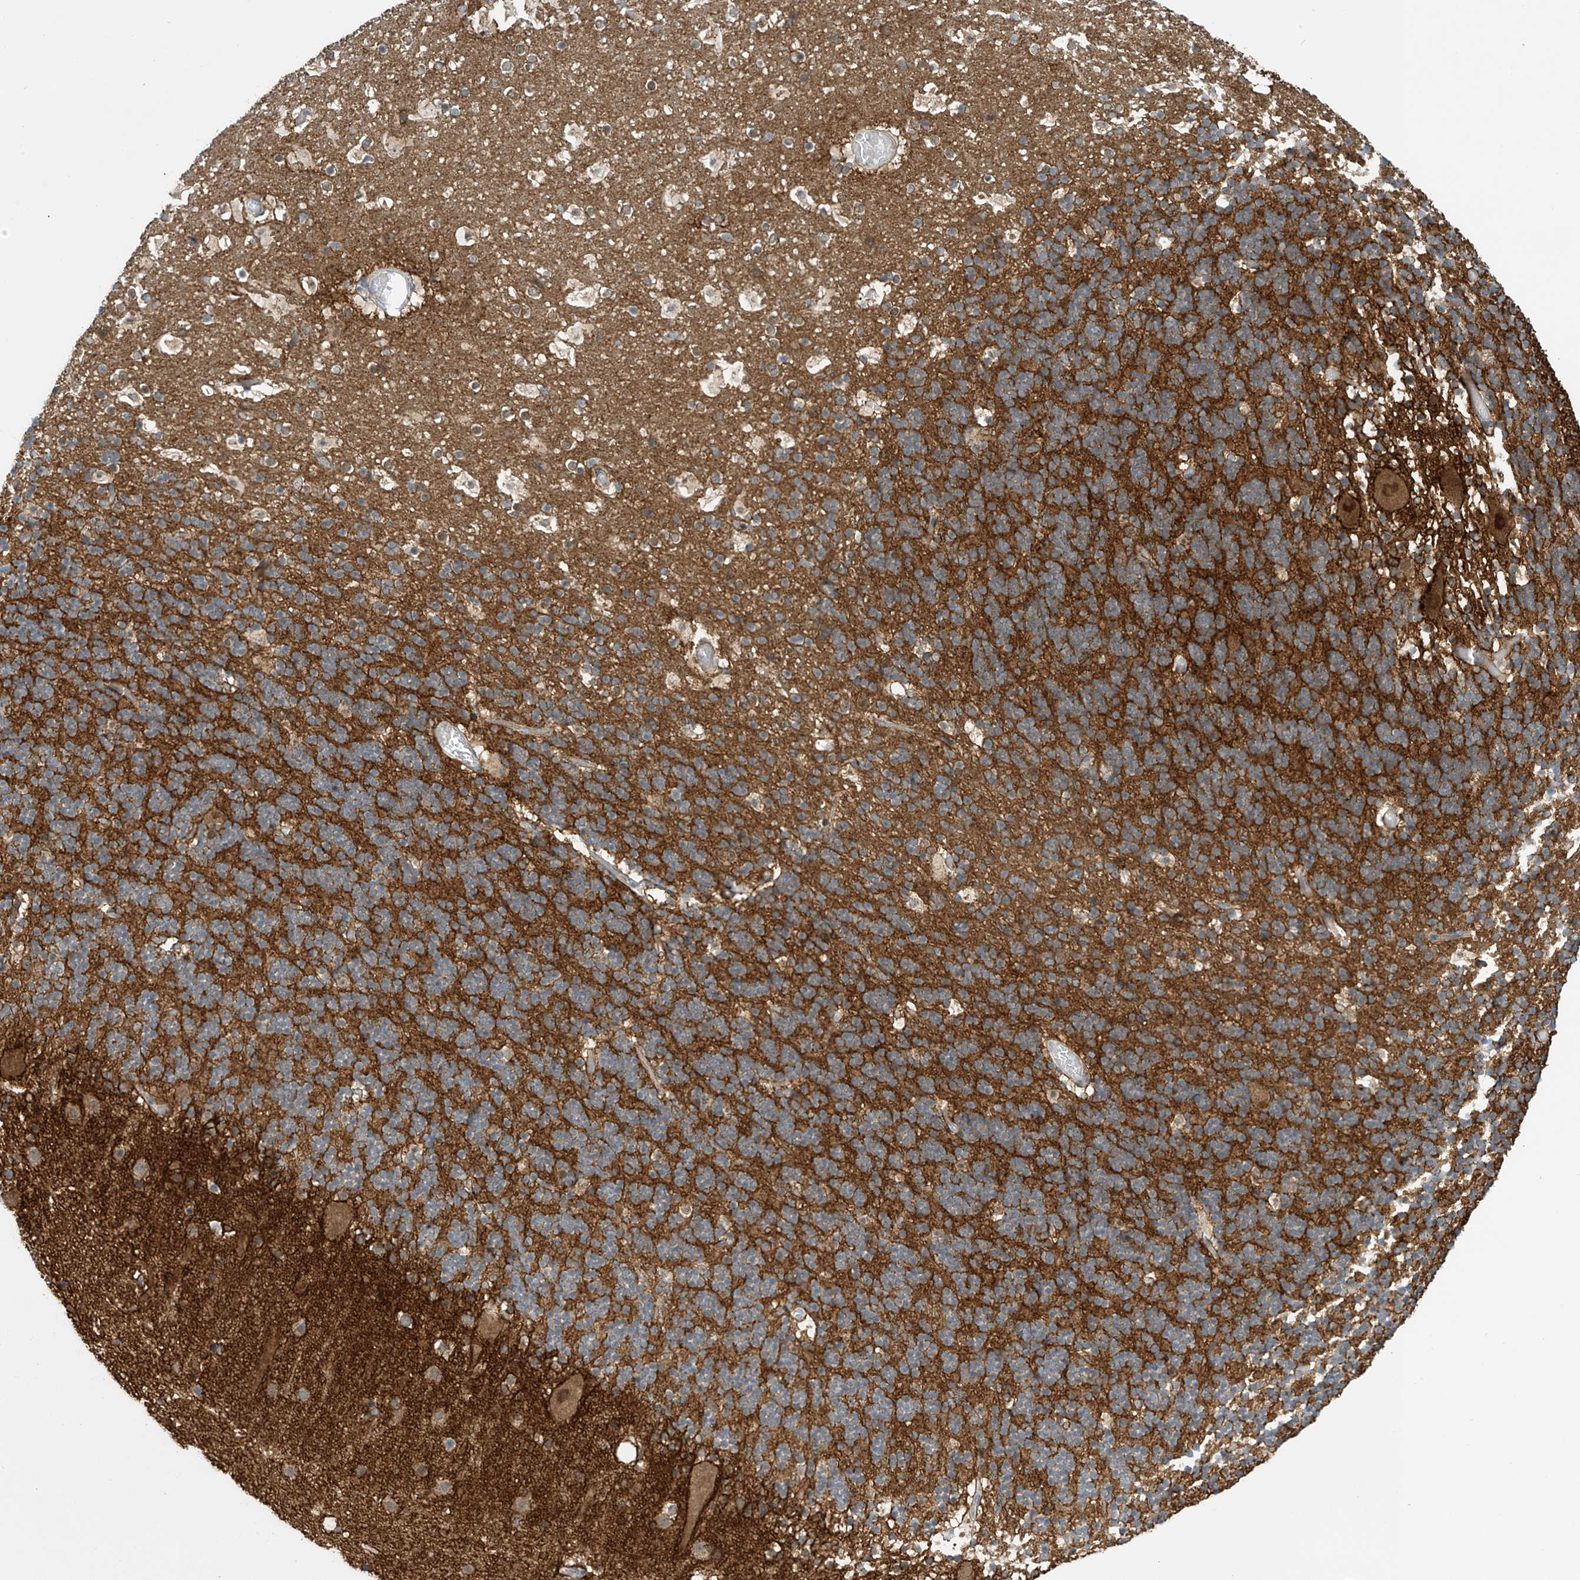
{"staining": {"intensity": "negative", "quantity": "none", "location": "none"}, "tissue": "cerebellum", "cell_type": "Cells in granular layer", "image_type": "normal", "snomed": [{"axis": "morphology", "description": "Normal tissue, NOS"}, {"axis": "topography", "description": "Cerebellum"}], "caption": "High magnification brightfield microscopy of benign cerebellum stained with DAB (3,3'-diaminobenzidine) (brown) and counterstained with hematoxylin (blue): cells in granular layer show no significant expression. Brightfield microscopy of IHC stained with DAB (brown) and hematoxylin (blue), captured at high magnification.", "gene": "FSD1L", "patient": {"sex": "male", "age": 57}}